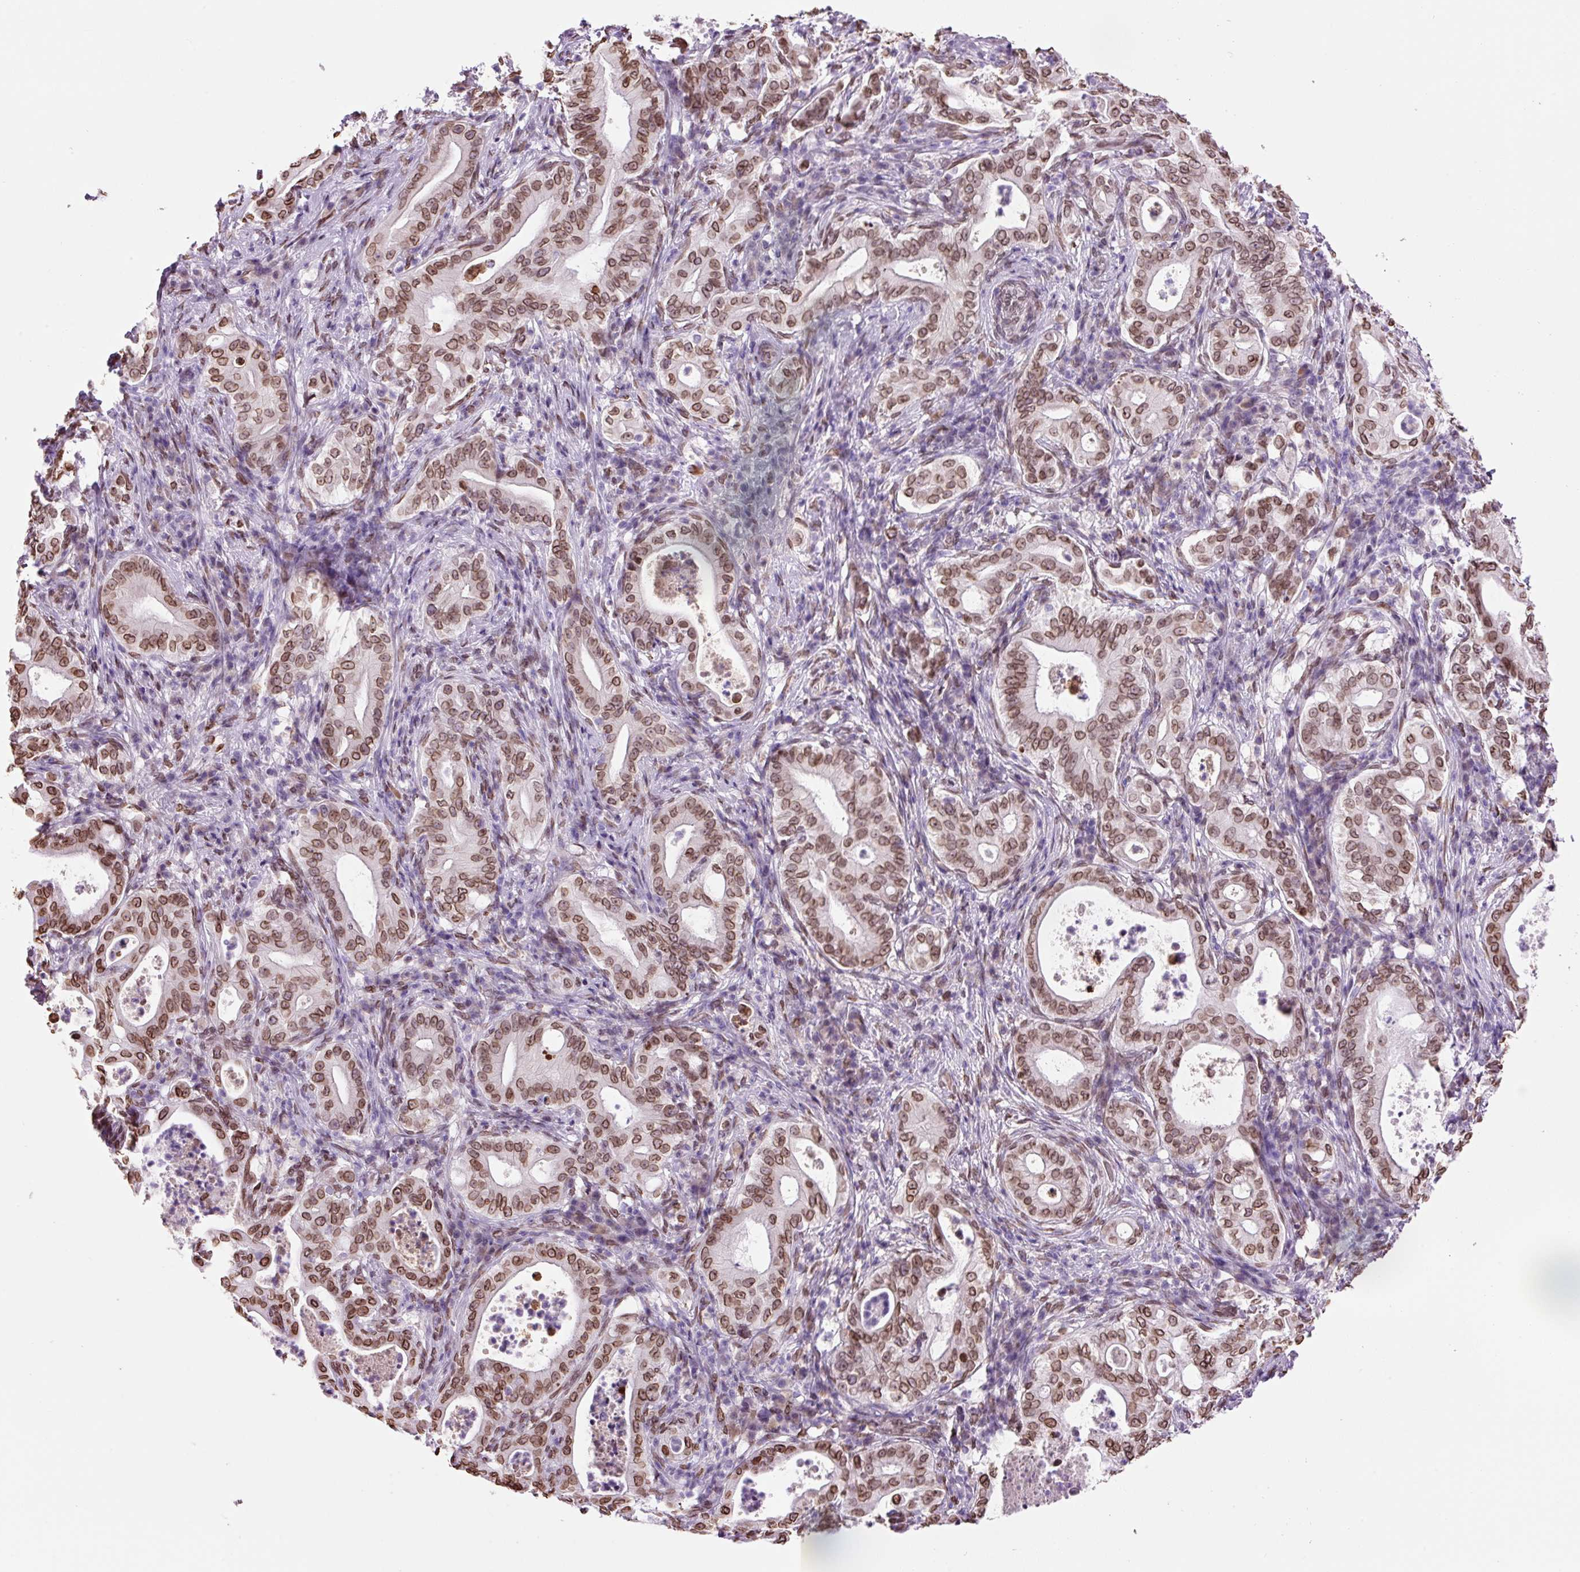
{"staining": {"intensity": "moderate", "quantity": ">75%", "location": "cytoplasmic/membranous,nuclear"}, "tissue": "pancreatic cancer", "cell_type": "Tumor cells", "image_type": "cancer", "snomed": [{"axis": "morphology", "description": "Adenocarcinoma, NOS"}, {"axis": "topography", "description": "Pancreas"}], "caption": "Immunohistochemistry (IHC) of human adenocarcinoma (pancreatic) reveals medium levels of moderate cytoplasmic/membranous and nuclear expression in approximately >75% of tumor cells.", "gene": "ZNF224", "patient": {"sex": "male", "age": 71}}